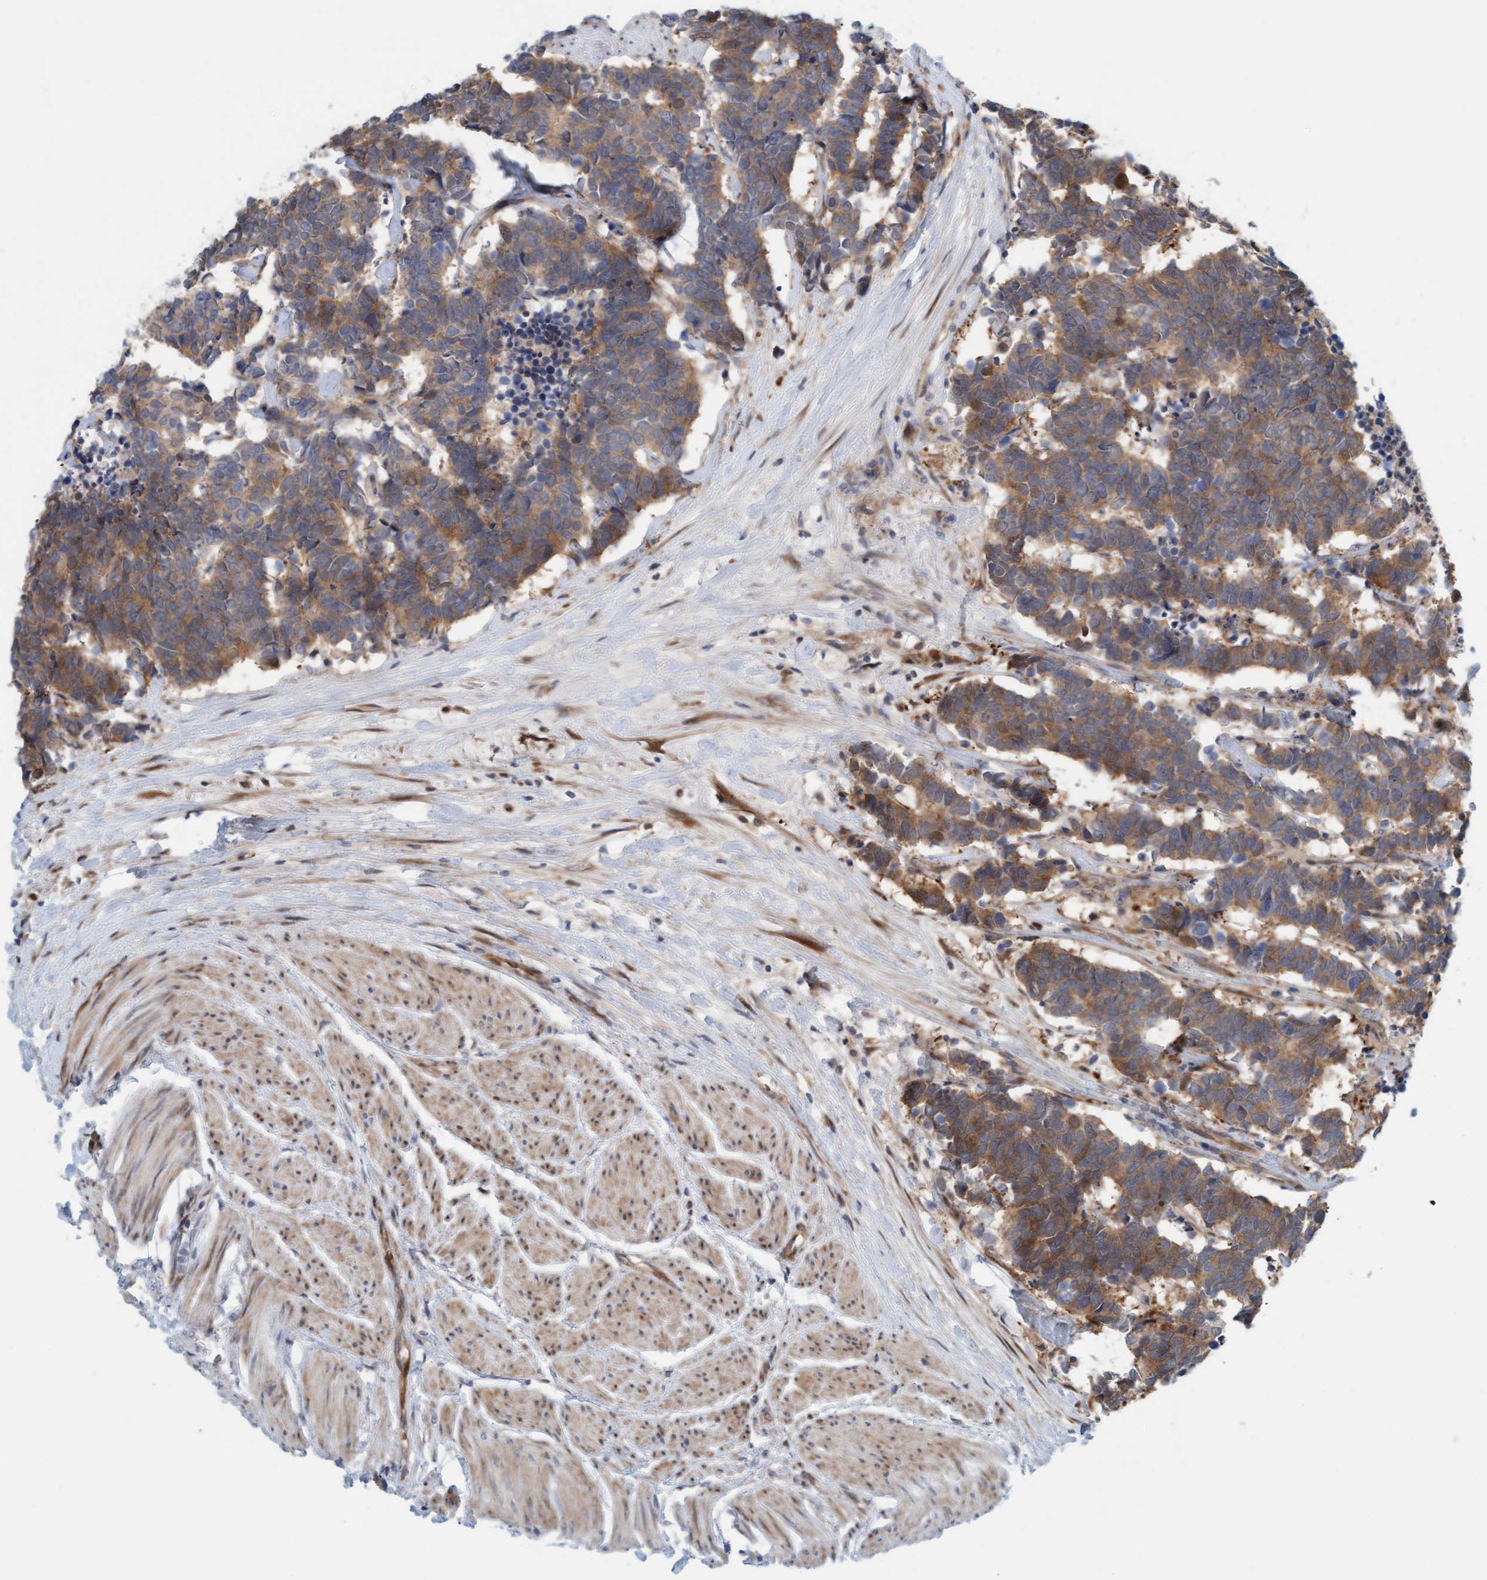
{"staining": {"intensity": "moderate", "quantity": ">75%", "location": "cytoplasmic/membranous"}, "tissue": "carcinoid", "cell_type": "Tumor cells", "image_type": "cancer", "snomed": [{"axis": "morphology", "description": "Carcinoma, NOS"}, {"axis": "morphology", "description": "Carcinoid, malignant, NOS"}, {"axis": "topography", "description": "Urinary bladder"}], "caption": "Carcinoid tissue displays moderate cytoplasmic/membranous positivity in approximately >75% of tumor cells, visualized by immunohistochemistry. (Brightfield microscopy of DAB IHC at high magnification).", "gene": "EIF4EBP1", "patient": {"sex": "male", "age": 57}}